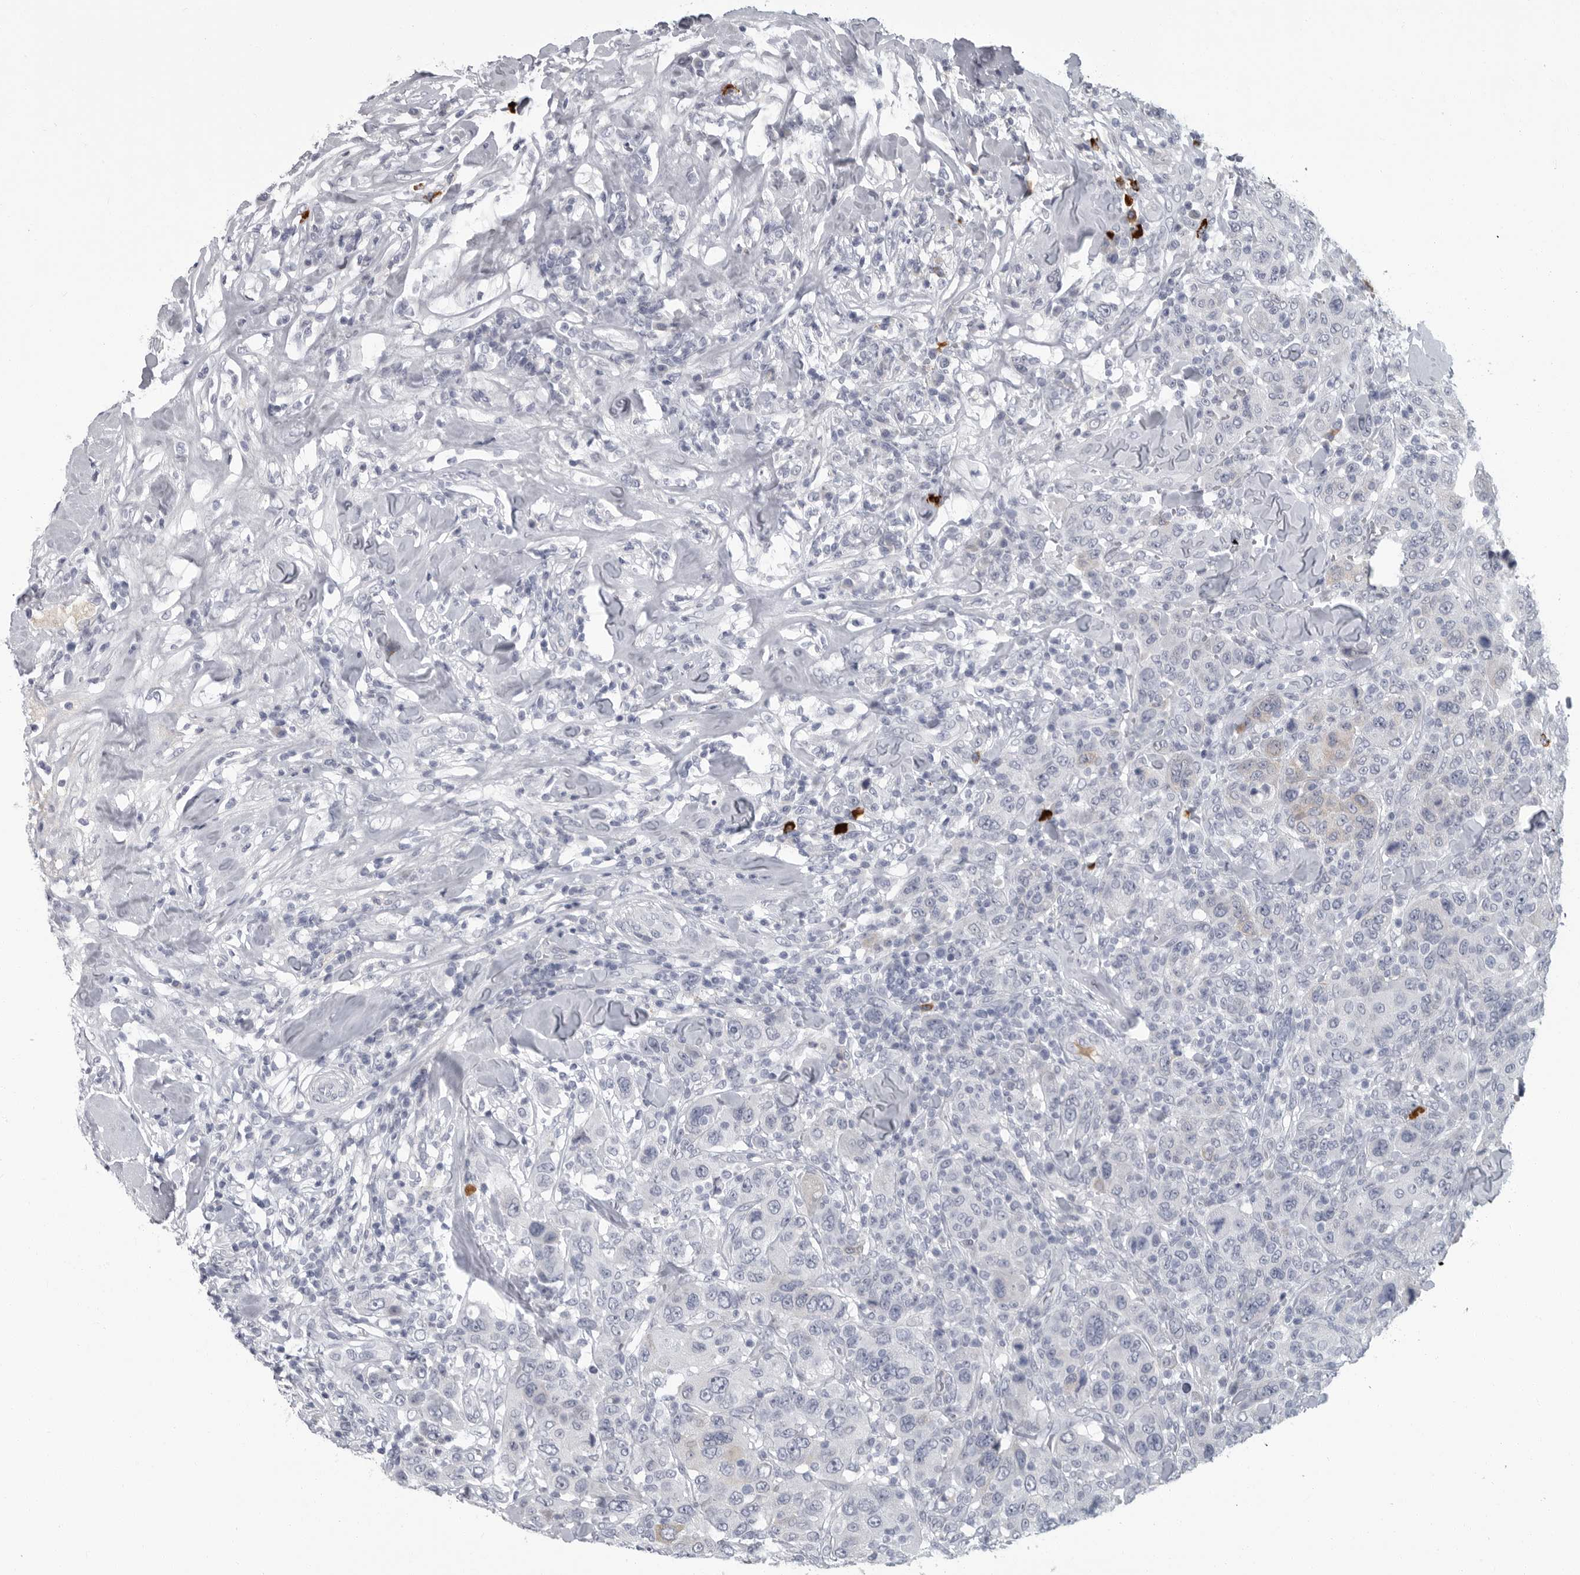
{"staining": {"intensity": "negative", "quantity": "none", "location": "none"}, "tissue": "breast cancer", "cell_type": "Tumor cells", "image_type": "cancer", "snomed": [{"axis": "morphology", "description": "Duct carcinoma"}, {"axis": "topography", "description": "Breast"}], "caption": "The IHC micrograph has no significant expression in tumor cells of breast cancer tissue. (DAB immunohistochemistry, high magnification).", "gene": "SLC25A39", "patient": {"sex": "female", "age": 37}}